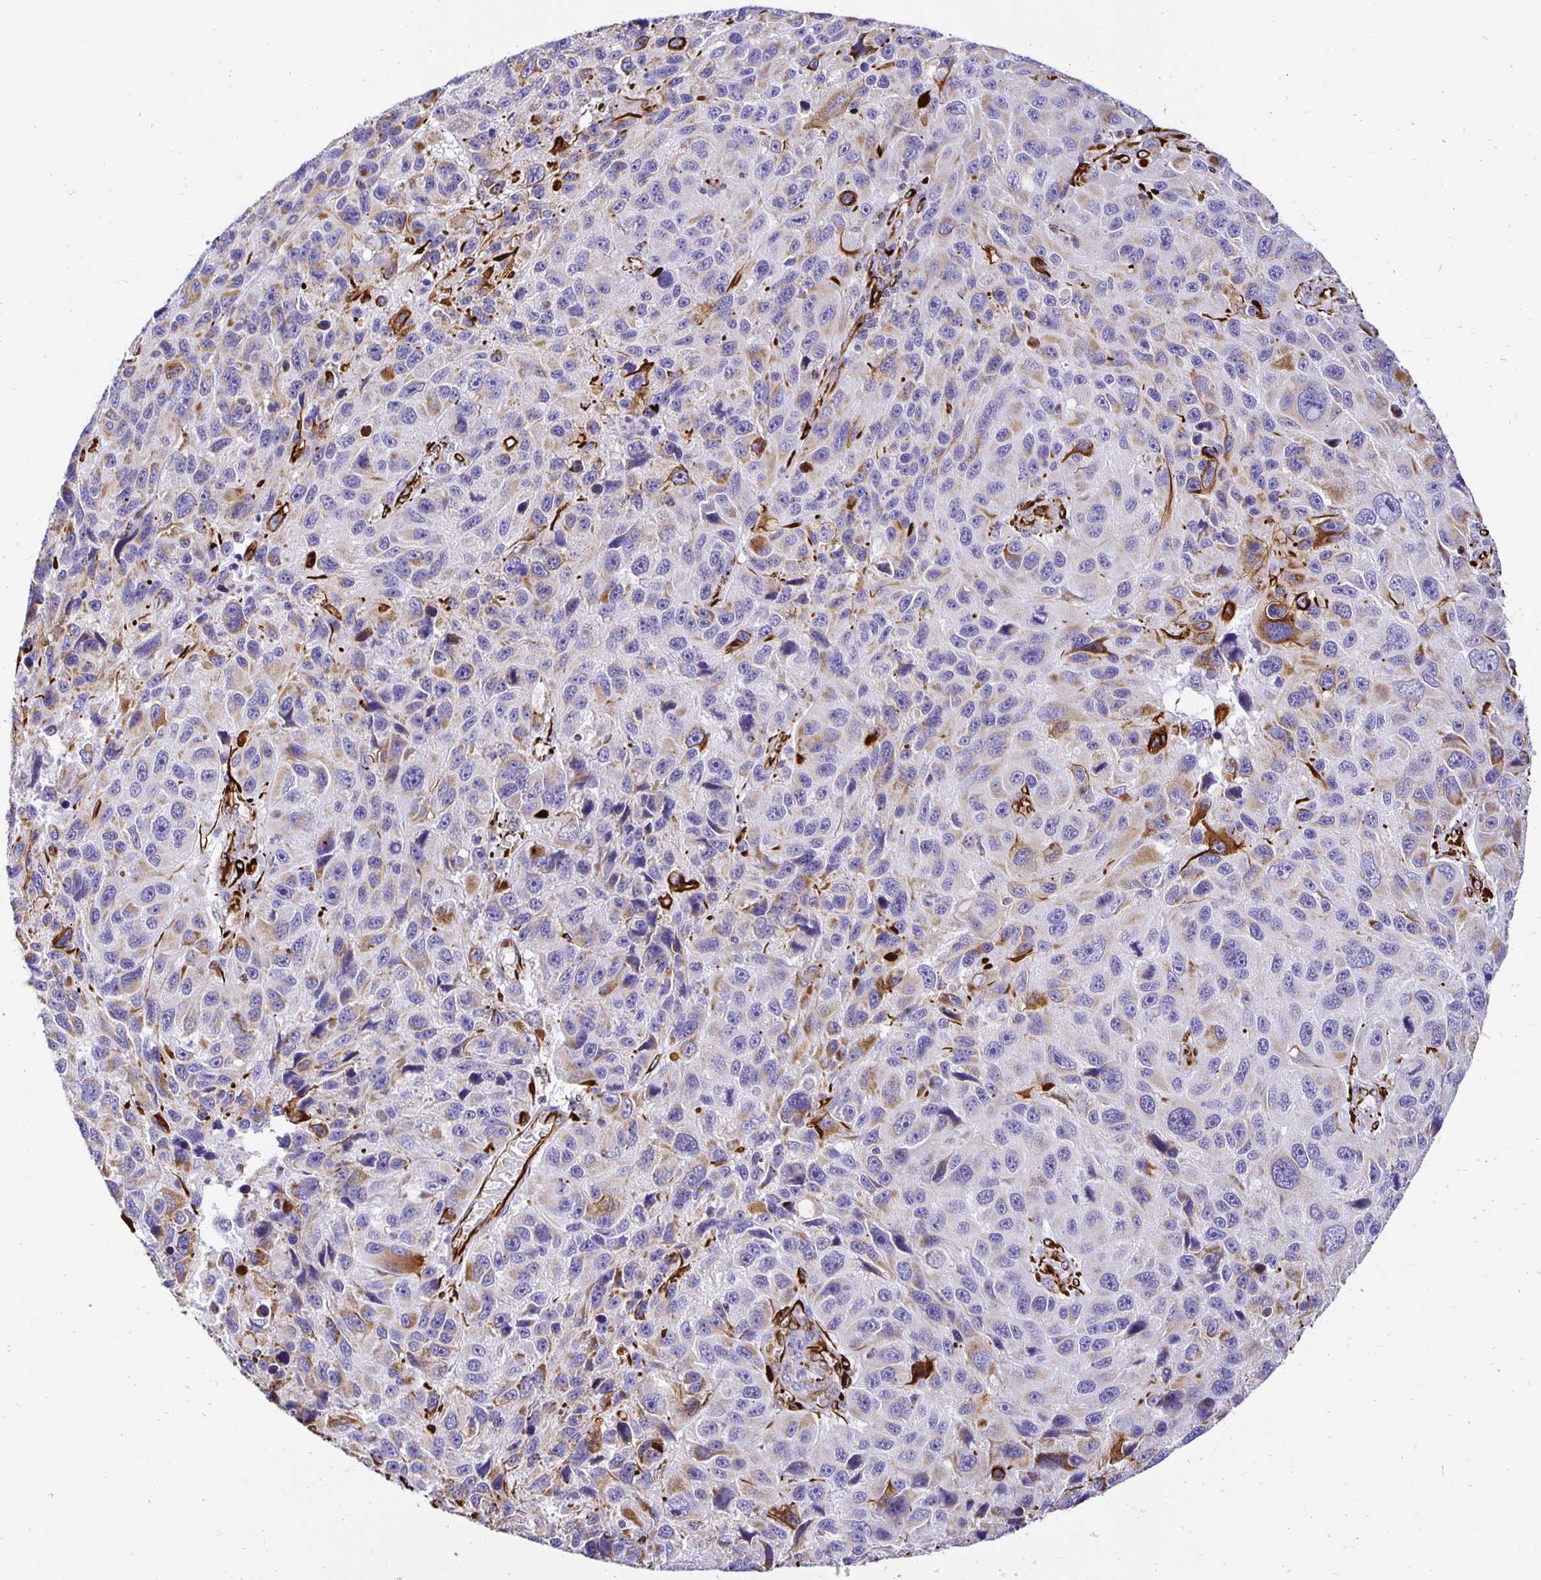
{"staining": {"intensity": "moderate", "quantity": "<25%", "location": "cytoplasmic/membranous"}, "tissue": "melanoma", "cell_type": "Tumor cells", "image_type": "cancer", "snomed": [{"axis": "morphology", "description": "Malignant melanoma, NOS"}, {"axis": "topography", "description": "Skin"}], "caption": "Protein expression analysis of human malignant melanoma reveals moderate cytoplasmic/membranous expression in approximately <25% of tumor cells. The protein is shown in brown color, while the nuclei are stained blue.", "gene": "PLAAT2", "patient": {"sex": "male", "age": 53}}